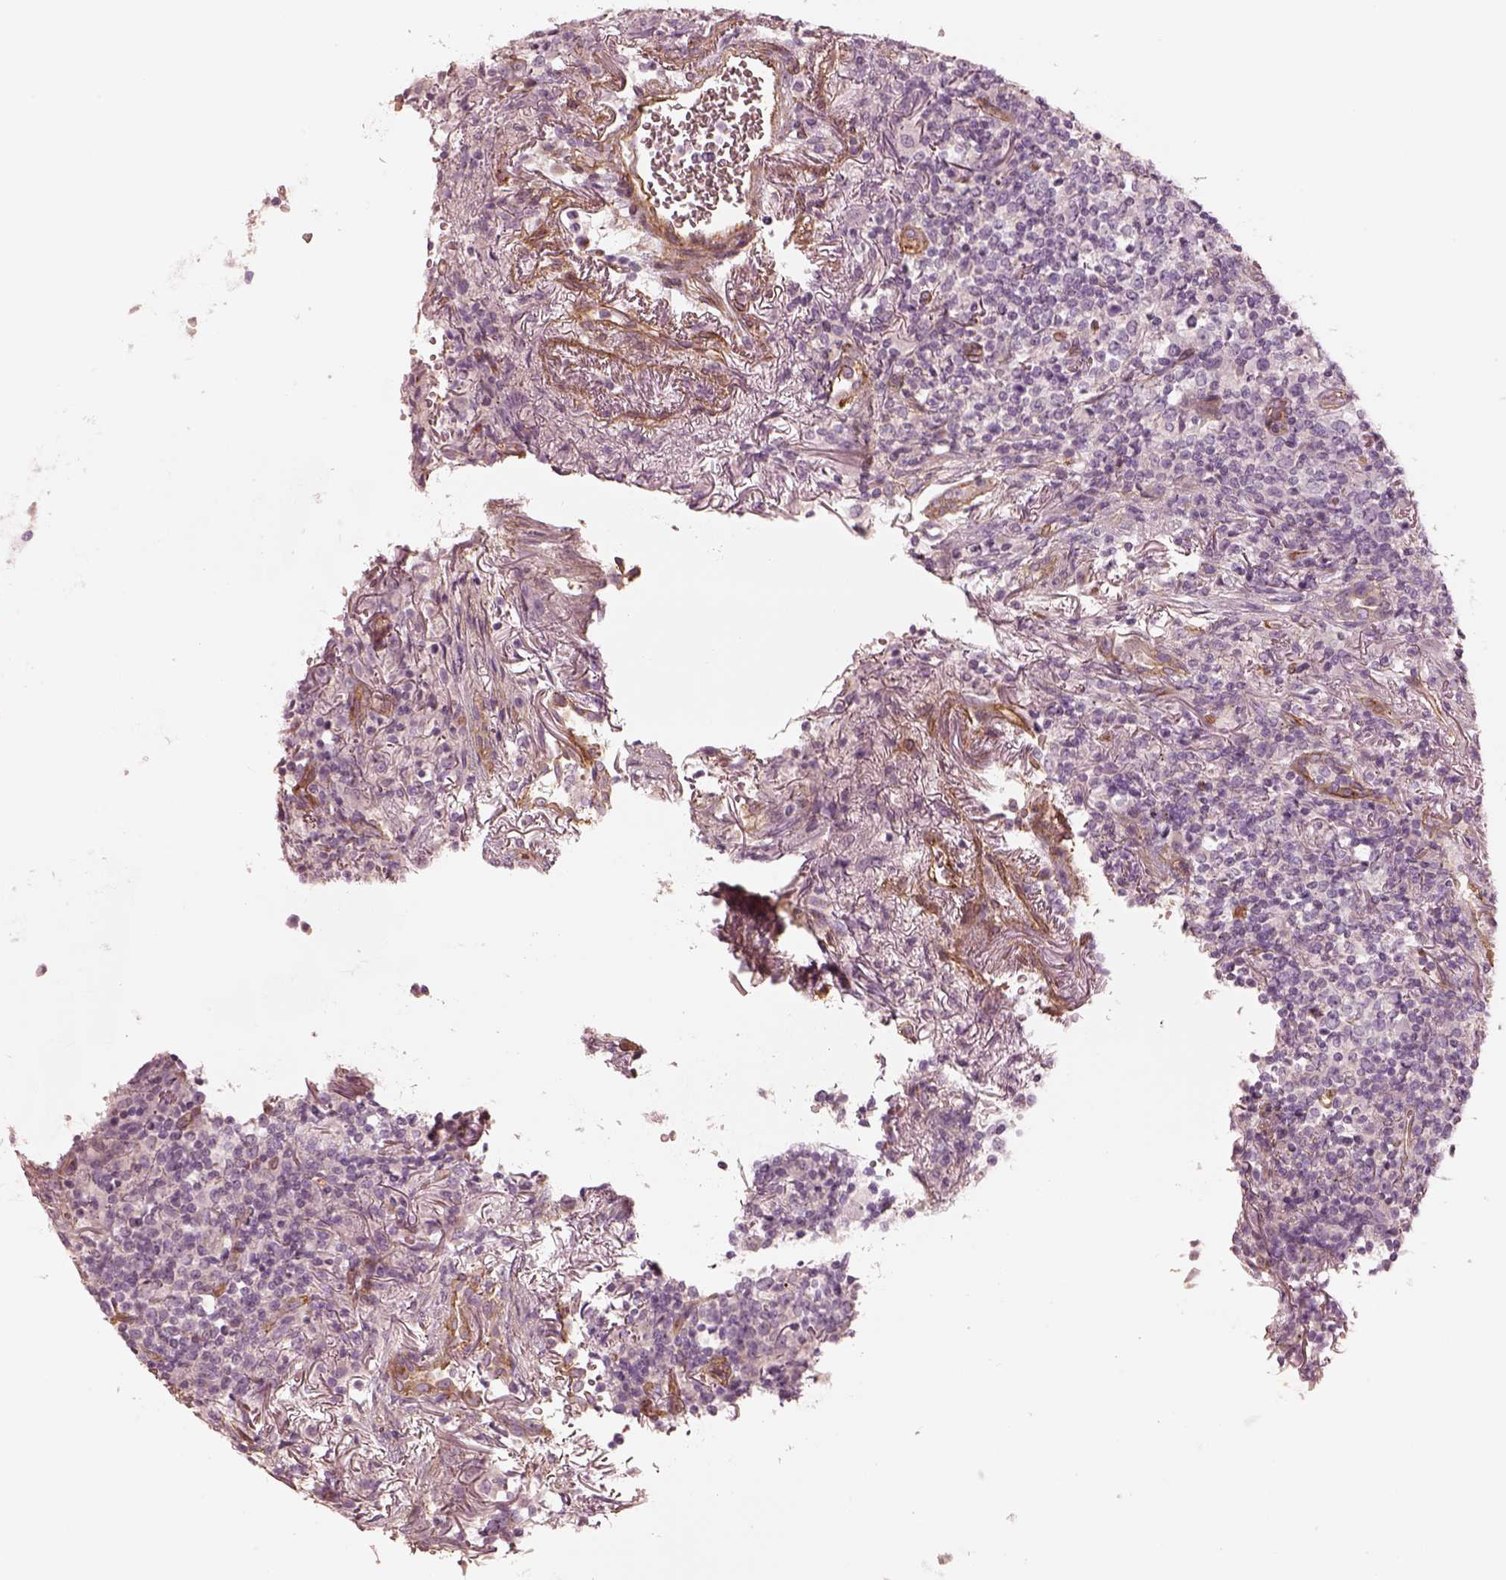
{"staining": {"intensity": "negative", "quantity": "none", "location": "none"}, "tissue": "lymphoma", "cell_type": "Tumor cells", "image_type": "cancer", "snomed": [{"axis": "morphology", "description": "Malignant lymphoma, non-Hodgkin's type, High grade"}, {"axis": "topography", "description": "Lung"}], "caption": "Tumor cells show no significant protein expression in high-grade malignant lymphoma, non-Hodgkin's type.", "gene": "CRYM", "patient": {"sex": "male", "age": 79}}